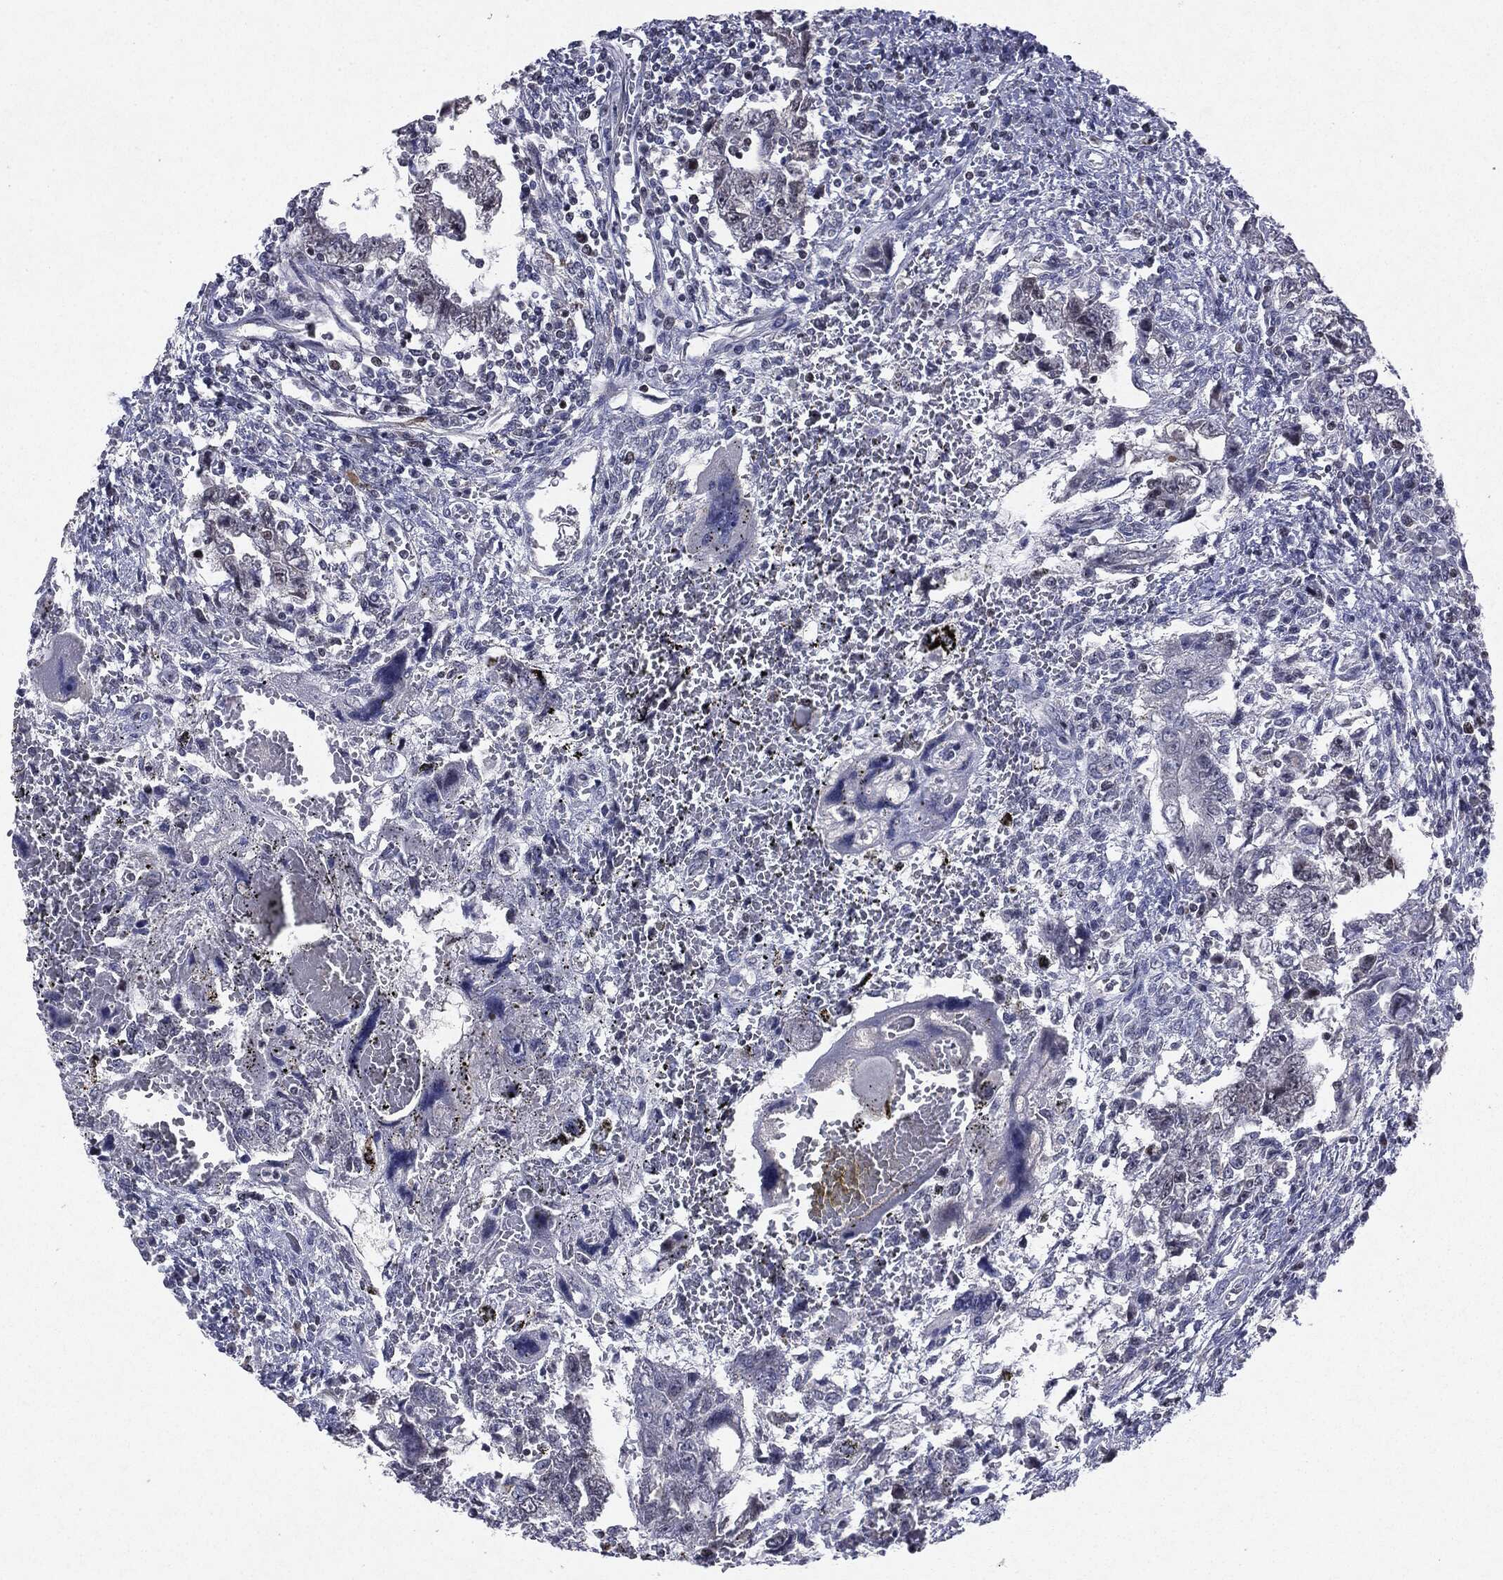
{"staining": {"intensity": "negative", "quantity": "none", "location": "none"}, "tissue": "testis cancer", "cell_type": "Tumor cells", "image_type": "cancer", "snomed": [{"axis": "morphology", "description": "Carcinoma, Embryonal, NOS"}, {"axis": "topography", "description": "Testis"}], "caption": "Tumor cells show no significant staining in testis cancer (embryonal carcinoma).", "gene": "KIF2C", "patient": {"sex": "male", "age": 26}}